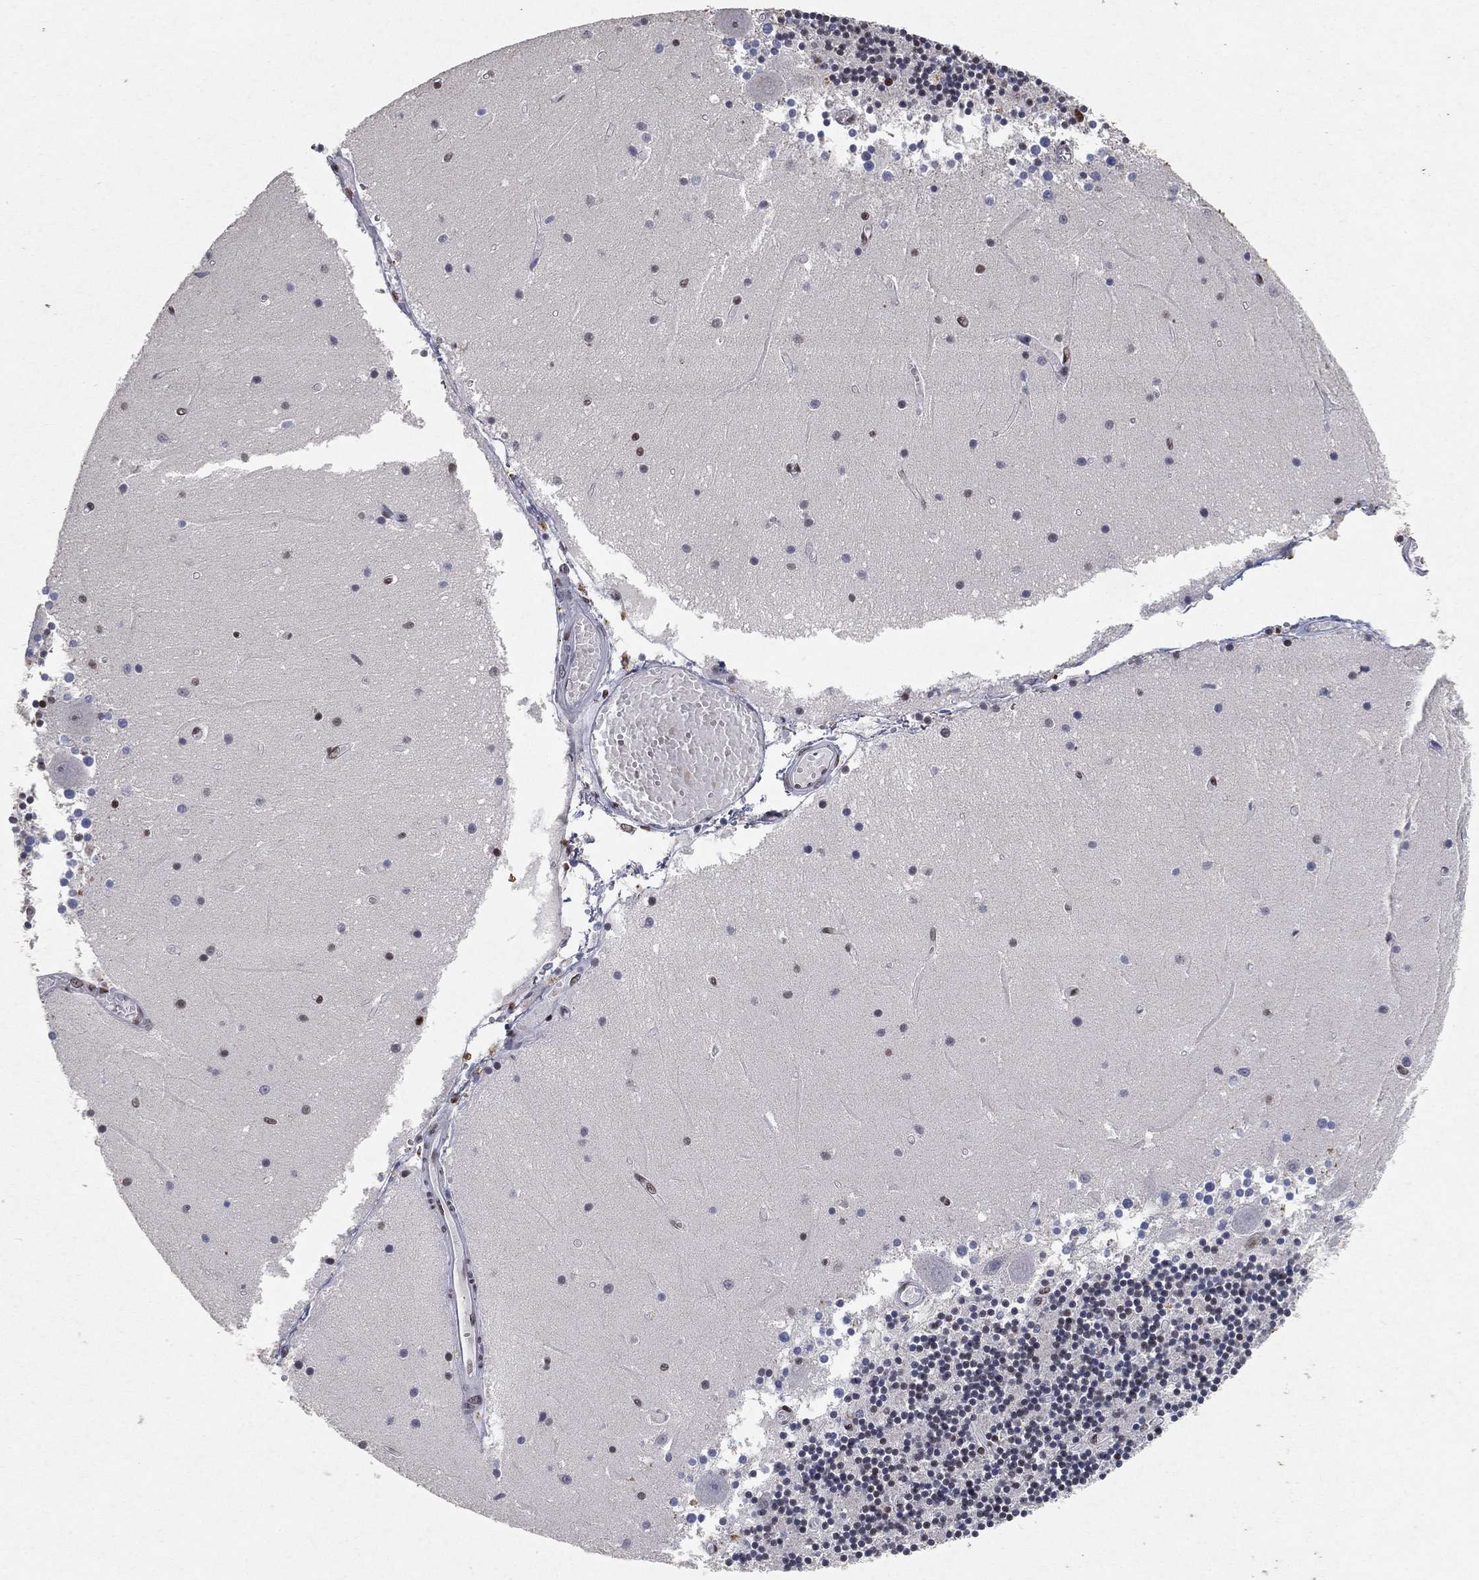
{"staining": {"intensity": "strong", "quantity": "25%-75%", "location": "nuclear"}, "tissue": "cerebellum", "cell_type": "Cells in granular layer", "image_type": "normal", "snomed": [{"axis": "morphology", "description": "Normal tissue, NOS"}, {"axis": "topography", "description": "Cerebellum"}], "caption": "Immunohistochemistry micrograph of benign cerebellum stained for a protein (brown), which shows high levels of strong nuclear expression in about 25%-75% of cells in granular layer.", "gene": "DDX27", "patient": {"sex": "female", "age": 28}}